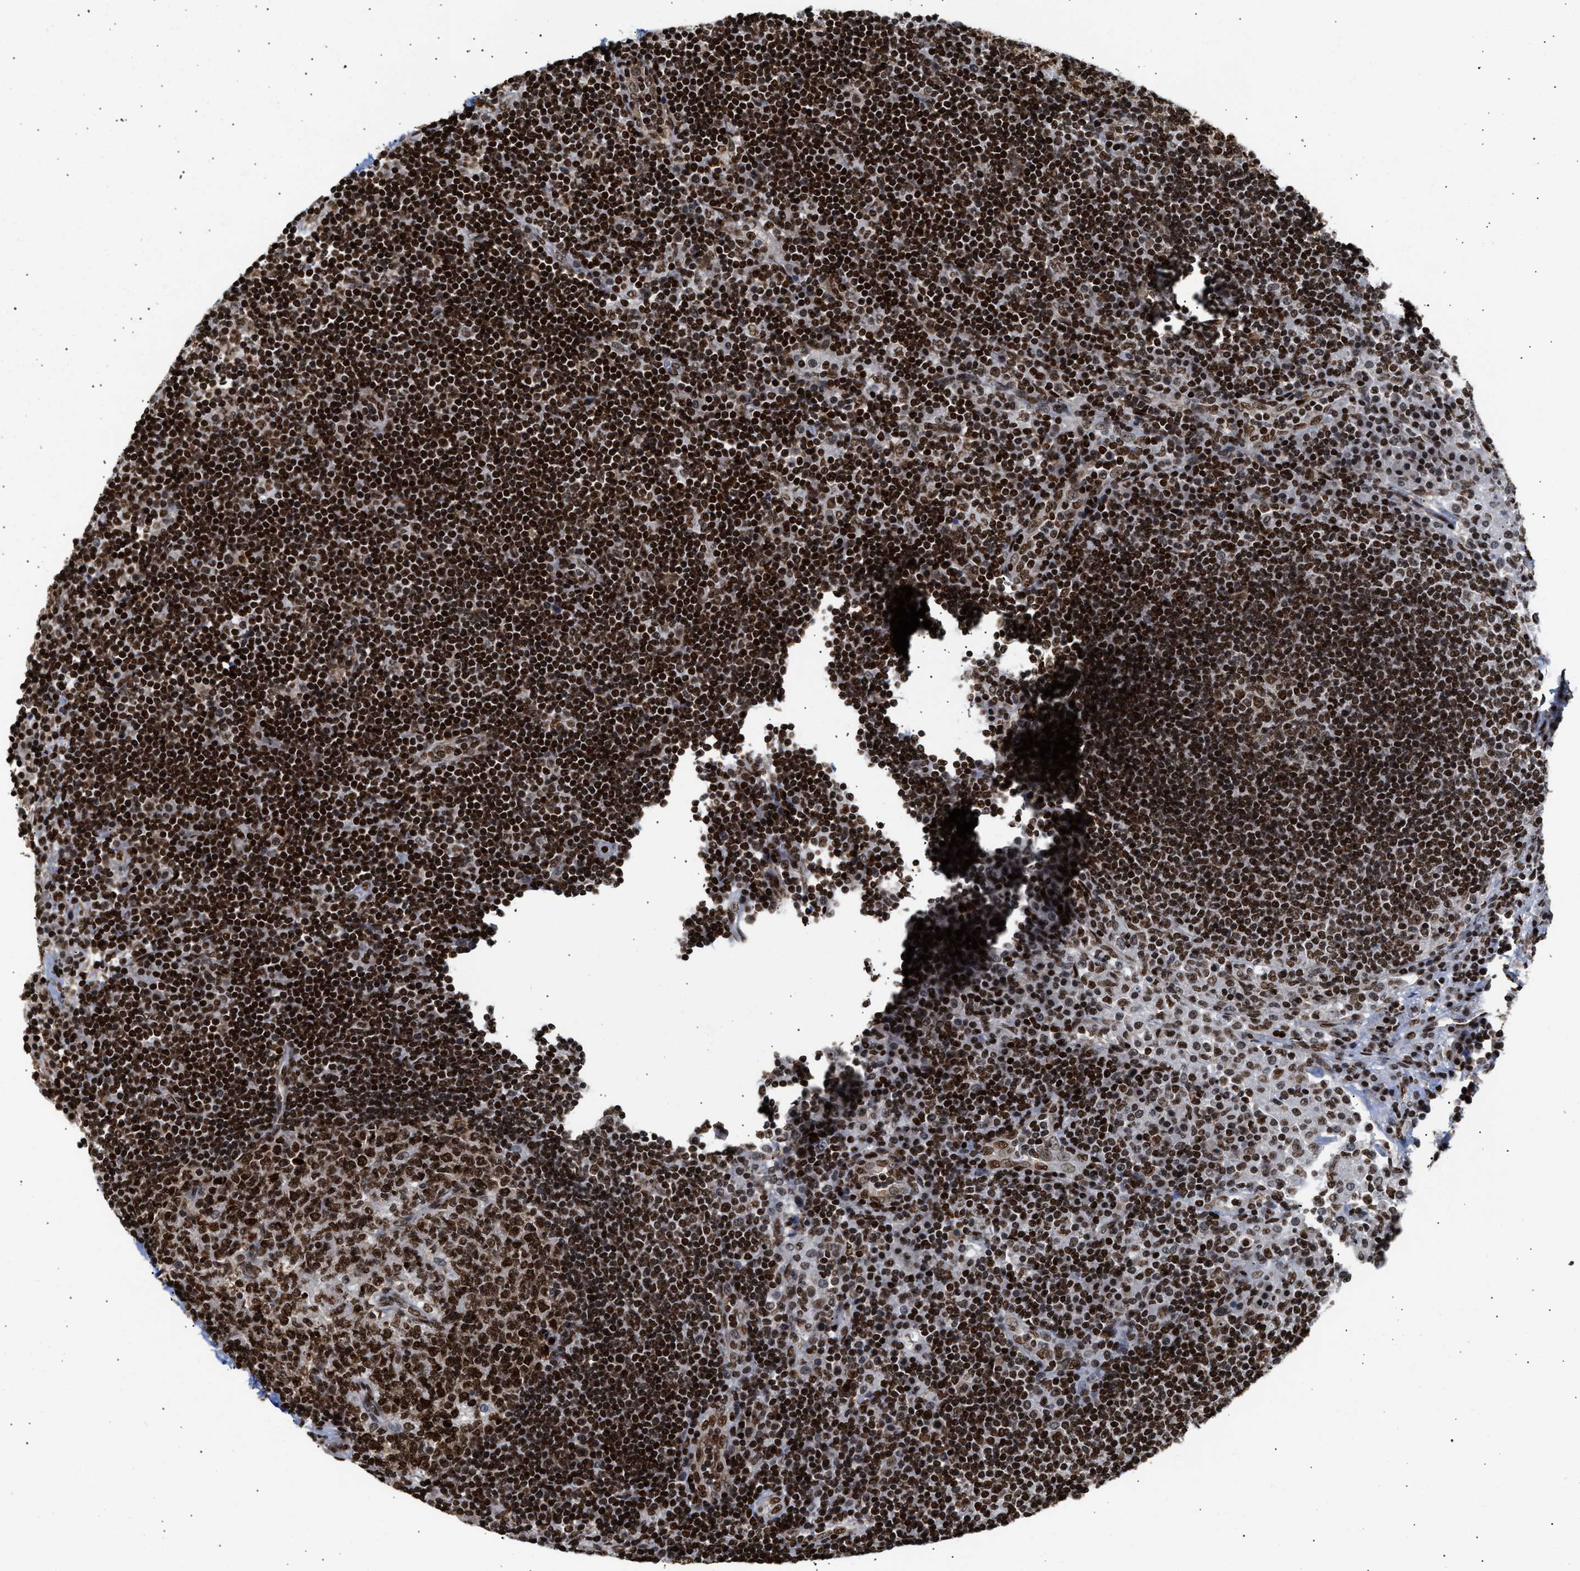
{"staining": {"intensity": "strong", "quantity": ">75%", "location": "nuclear"}, "tissue": "lymph node", "cell_type": "Germinal center cells", "image_type": "normal", "snomed": [{"axis": "morphology", "description": "Normal tissue, NOS"}, {"axis": "topography", "description": "Lymph node"}], "caption": "Immunohistochemistry (DAB) staining of unremarkable human lymph node shows strong nuclear protein expression in approximately >75% of germinal center cells.", "gene": "PSIP1", "patient": {"sex": "female", "age": 53}}